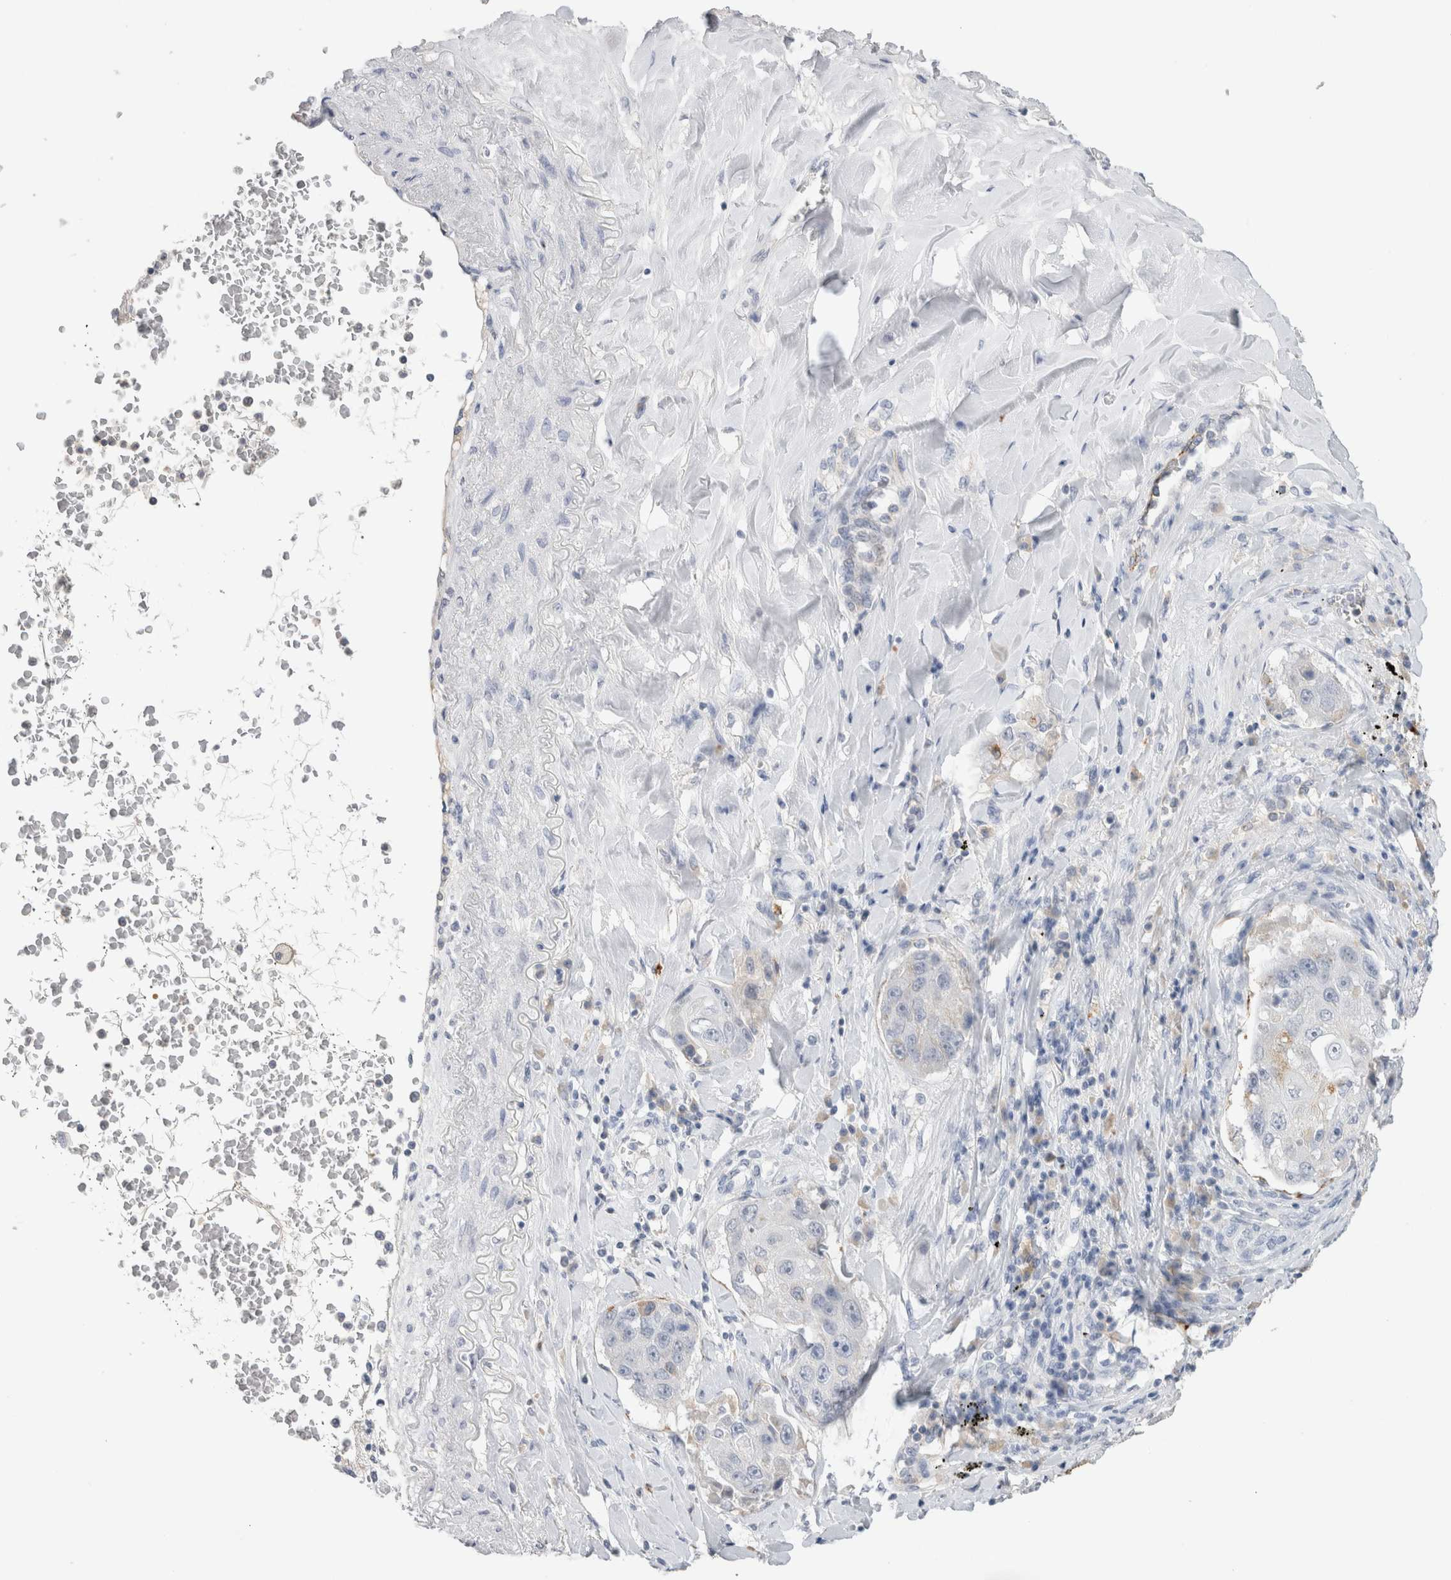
{"staining": {"intensity": "negative", "quantity": "none", "location": "none"}, "tissue": "lung cancer", "cell_type": "Tumor cells", "image_type": "cancer", "snomed": [{"axis": "morphology", "description": "Squamous cell carcinoma, NOS"}, {"axis": "topography", "description": "Lung"}], "caption": "High power microscopy histopathology image of an immunohistochemistry (IHC) photomicrograph of squamous cell carcinoma (lung), revealing no significant positivity in tumor cells.", "gene": "LAMP3", "patient": {"sex": "male", "age": 61}}